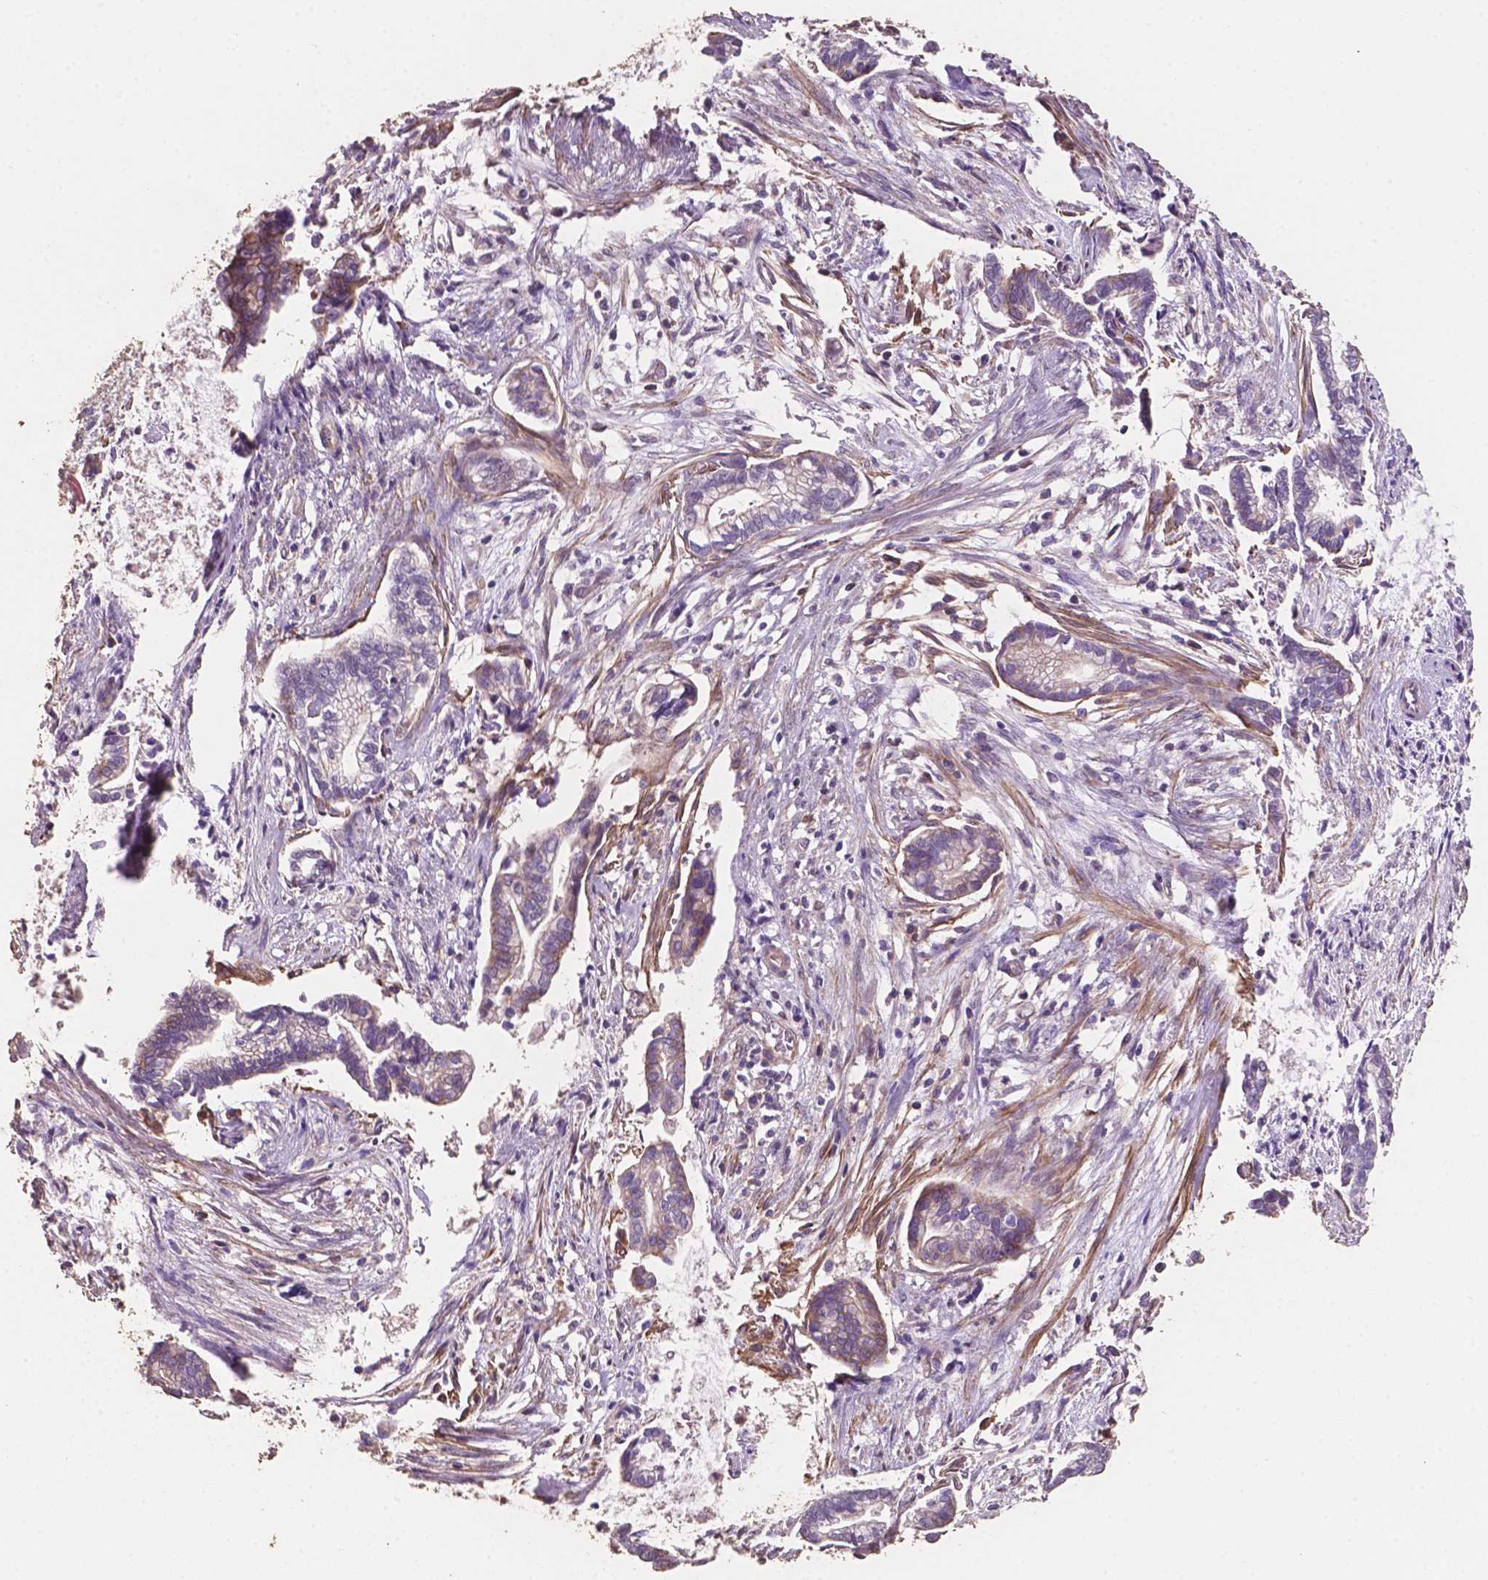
{"staining": {"intensity": "weak", "quantity": "<25%", "location": "cytoplasmic/membranous"}, "tissue": "cervical cancer", "cell_type": "Tumor cells", "image_type": "cancer", "snomed": [{"axis": "morphology", "description": "Adenocarcinoma, NOS"}, {"axis": "topography", "description": "Cervix"}], "caption": "High power microscopy photomicrograph of an immunohistochemistry (IHC) micrograph of cervical cancer, revealing no significant staining in tumor cells.", "gene": "COMMD4", "patient": {"sex": "female", "age": 62}}